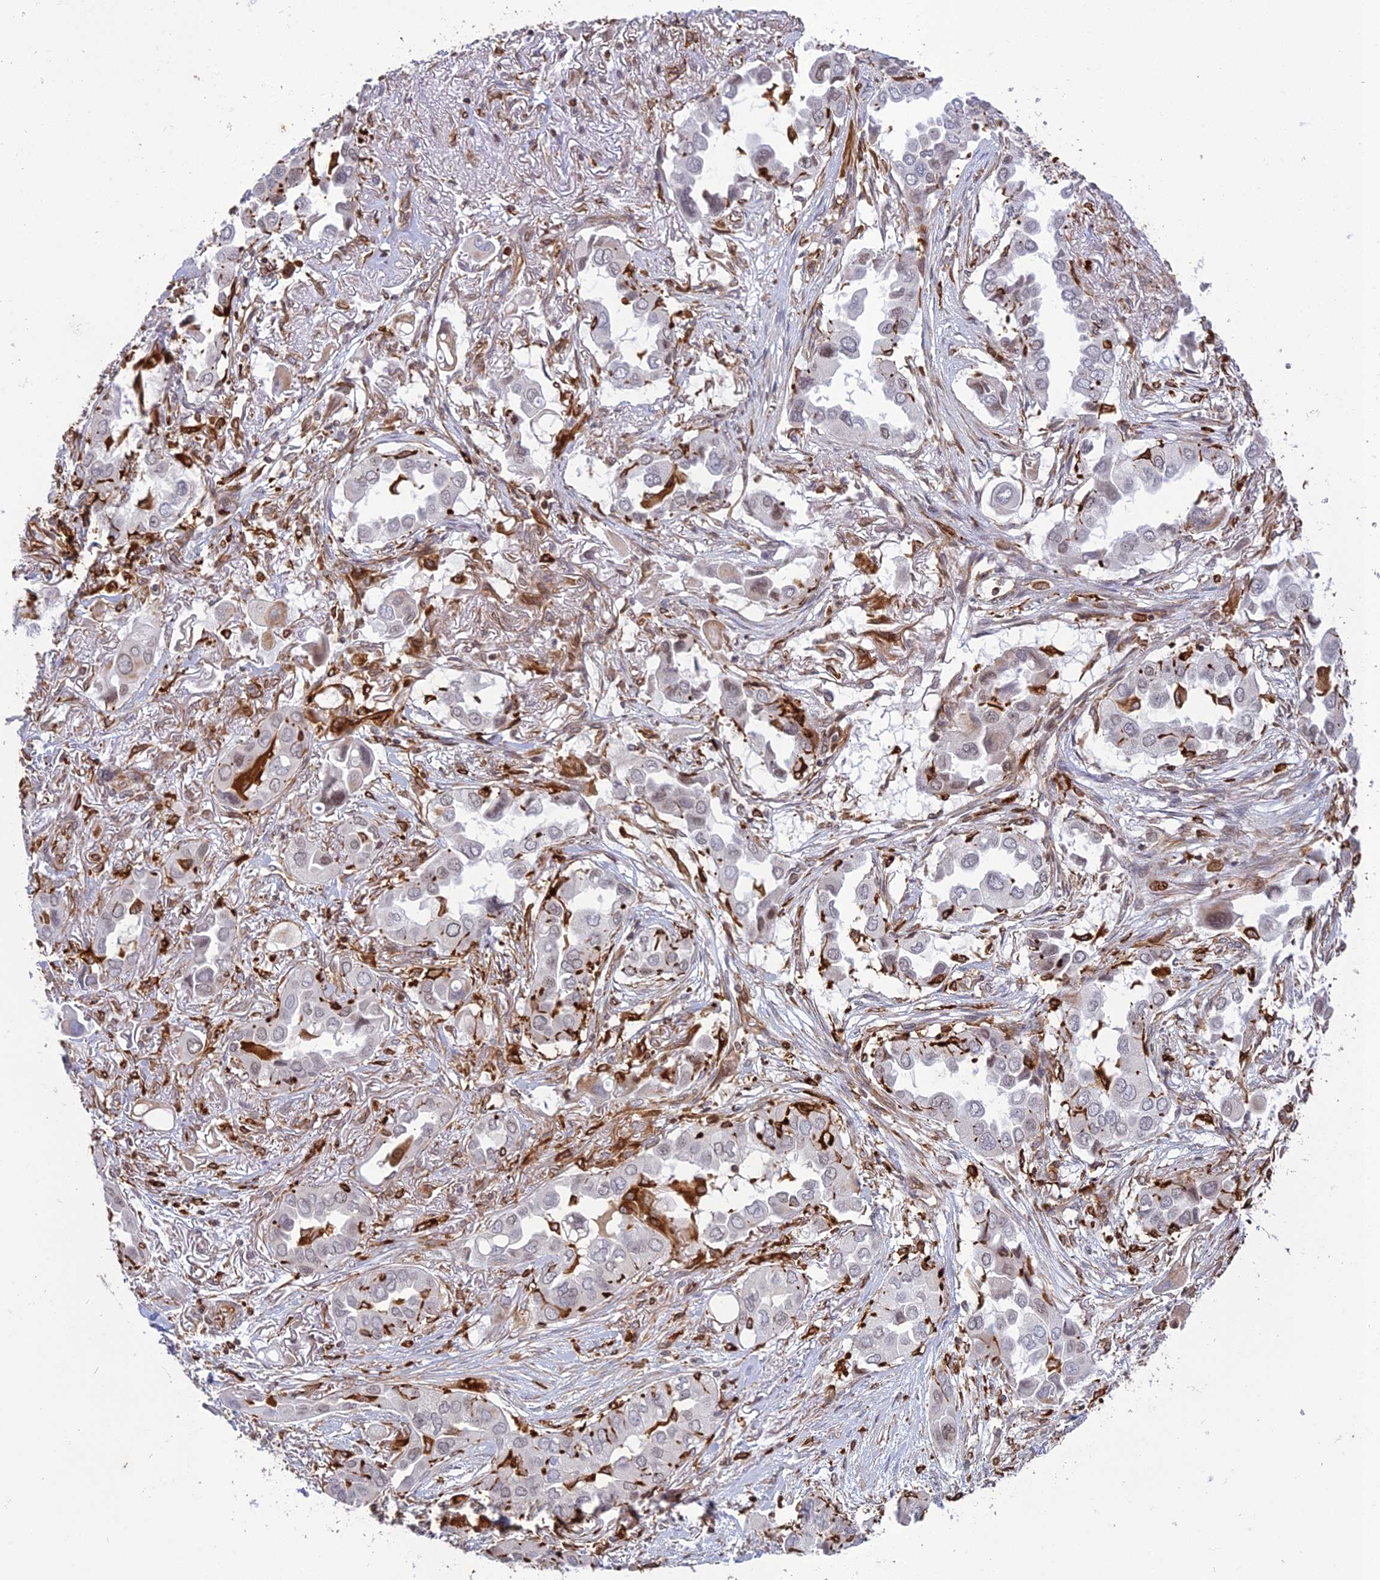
{"staining": {"intensity": "moderate", "quantity": "<25%", "location": "cytoplasmic/membranous,nuclear"}, "tissue": "lung cancer", "cell_type": "Tumor cells", "image_type": "cancer", "snomed": [{"axis": "morphology", "description": "Adenocarcinoma, NOS"}, {"axis": "topography", "description": "Lung"}], "caption": "Protein staining of lung cancer tissue exhibits moderate cytoplasmic/membranous and nuclear staining in about <25% of tumor cells.", "gene": "APOBR", "patient": {"sex": "female", "age": 76}}